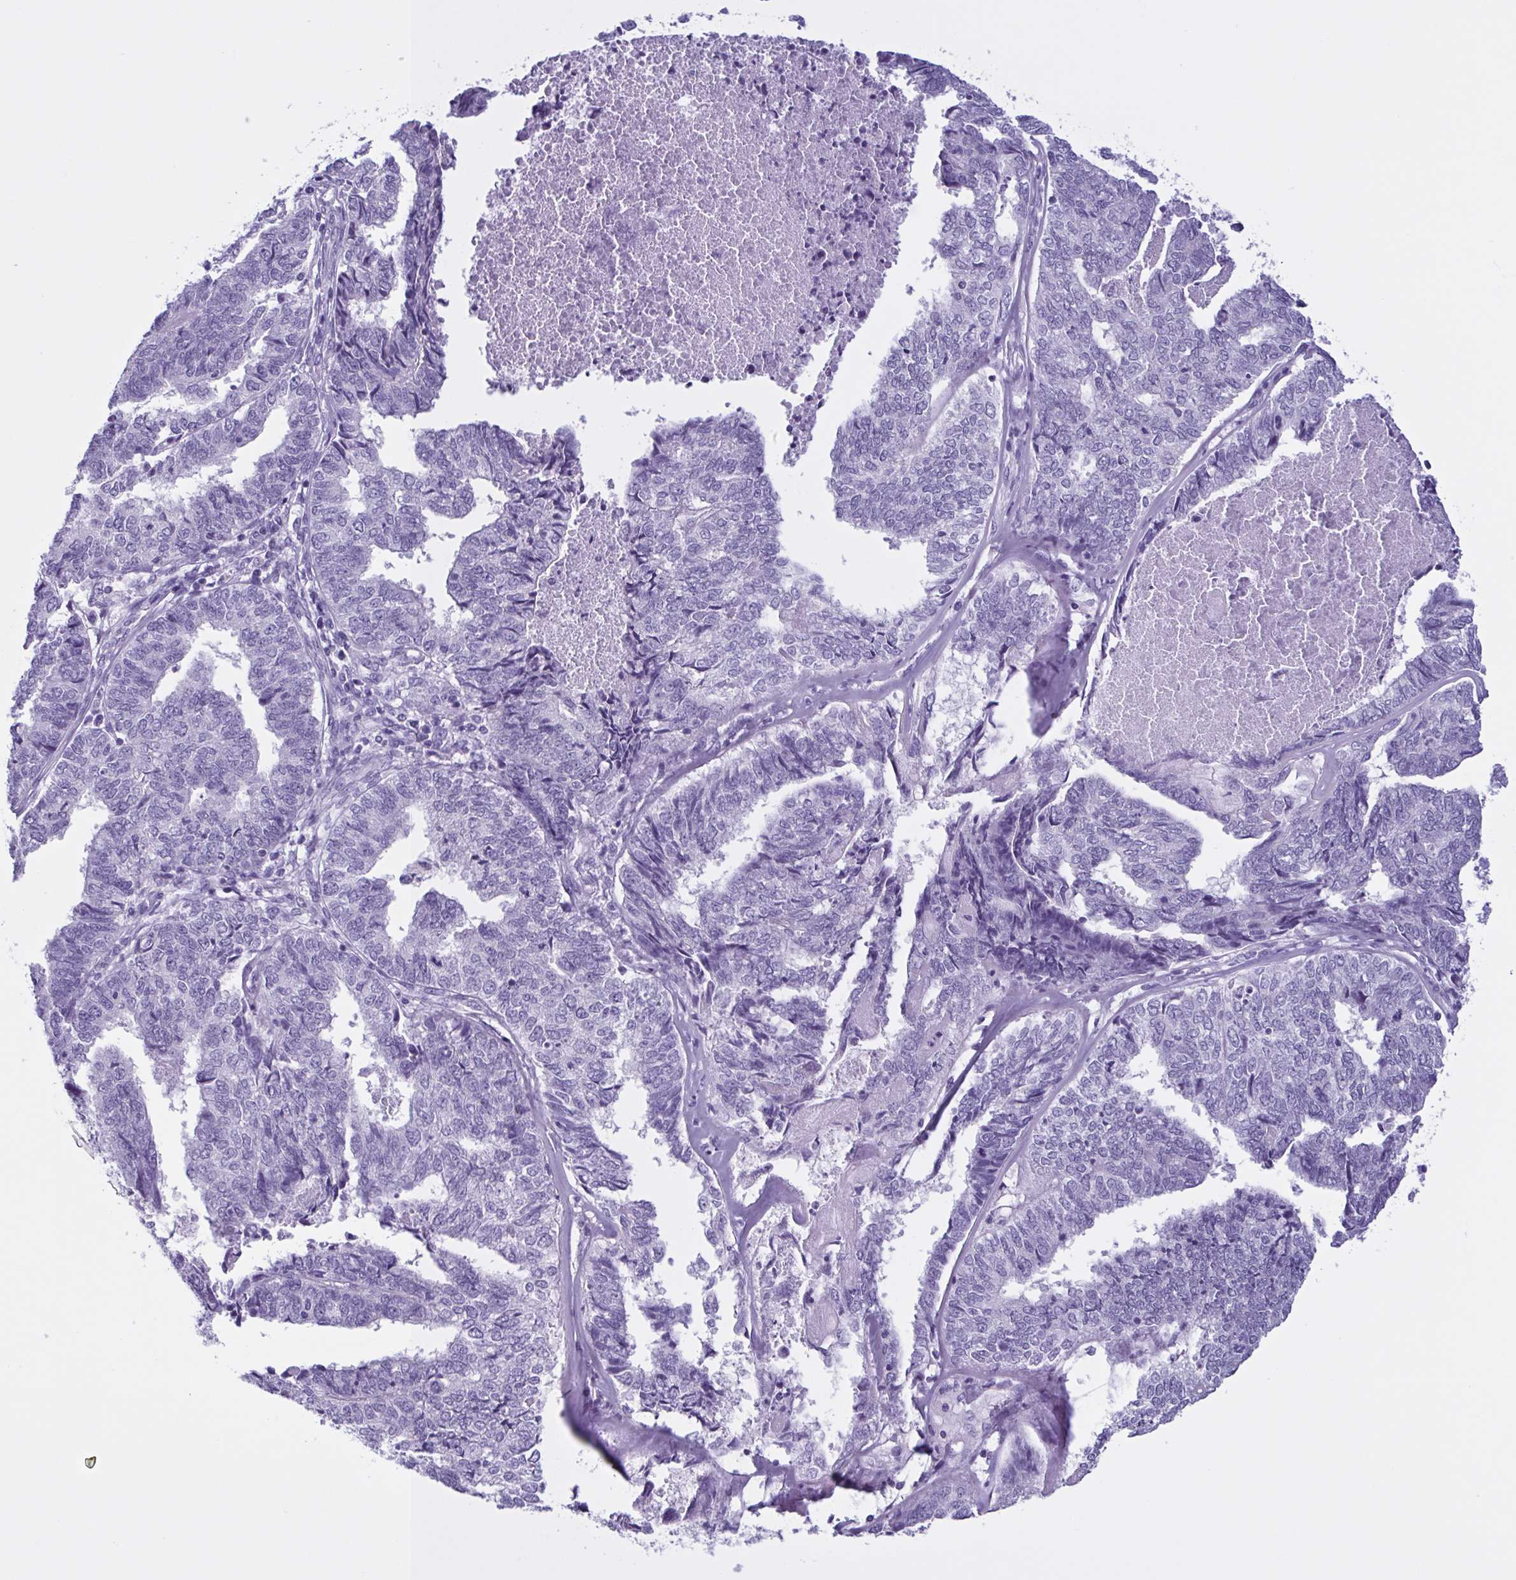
{"staining": {"intensity": "negative", "quantity": "none", "location": "none"}, "tissue": "endometrial cancer", "cell_type": "Tumor cells", "image_type": "cancer", "snomed": [{"axis": "morphology", "description": "Adenocarcinoma, NOS"}, {"axis": "topography", "description": "Endometrium"}], "caption": "A histopathology image of adenocarcinoma (endometrial) stained for a protein reveals no brown staining in tumor cells.", "gene": "INAFM1", "patient": {"sex": "female", "age": 73}}